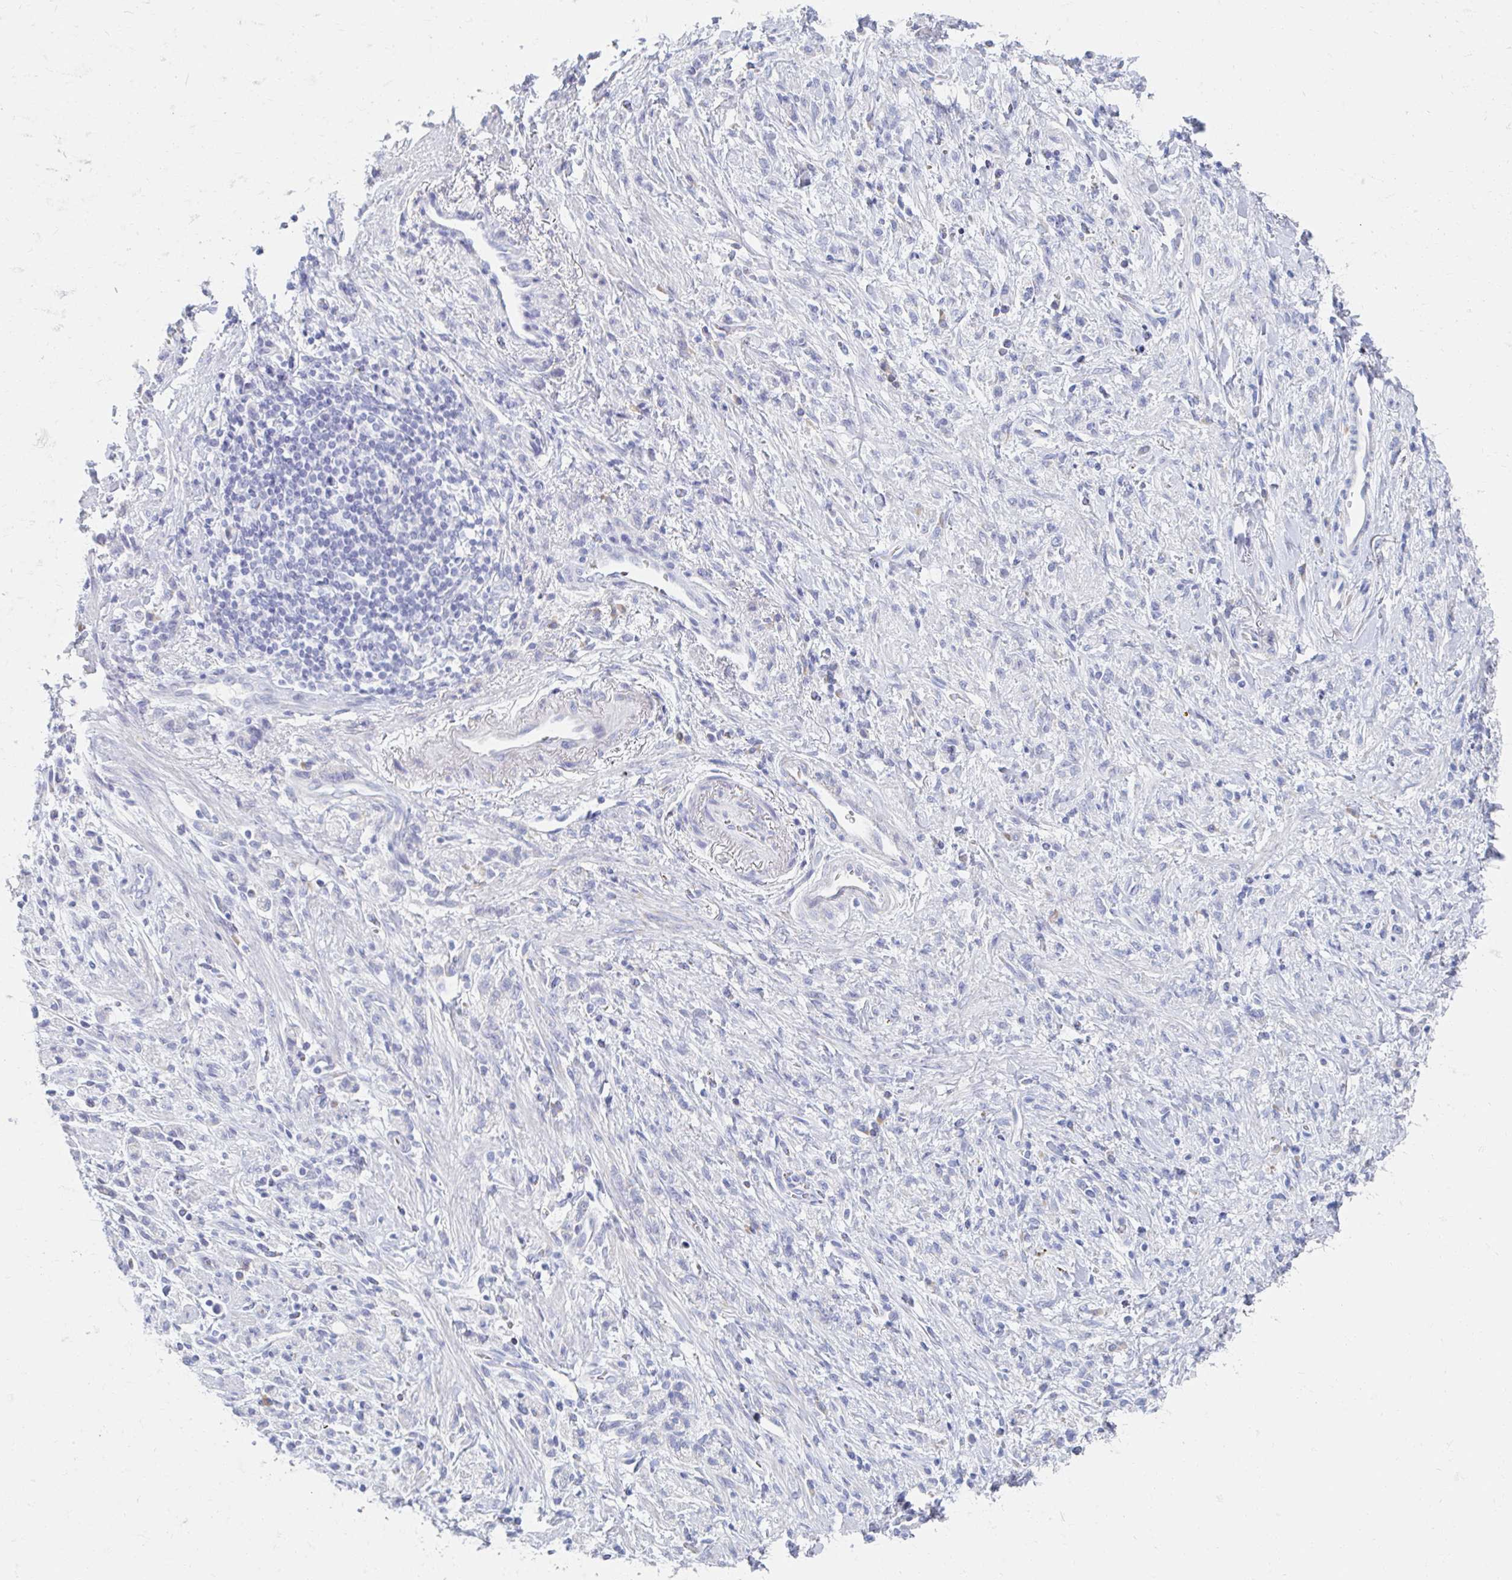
{"staining": {"intensity": "negative", "quantity": "none", "location": "none"}, "tissue": "stomach cancer", "cell_type": "Tumor cells", "image_type": "cancer", "snomed": [{"axis": "morphology", "description": "Adenocarcinoma, NOS"}, {"axis": "topography", "description": "Stomach"}], "caption": "Immunohistochemistry of stomach cancer (adenocarcinoma) shows no expression in tumor cells.", "gene": "MYLK2", "patient": {"sex": "male", "age": 77}}